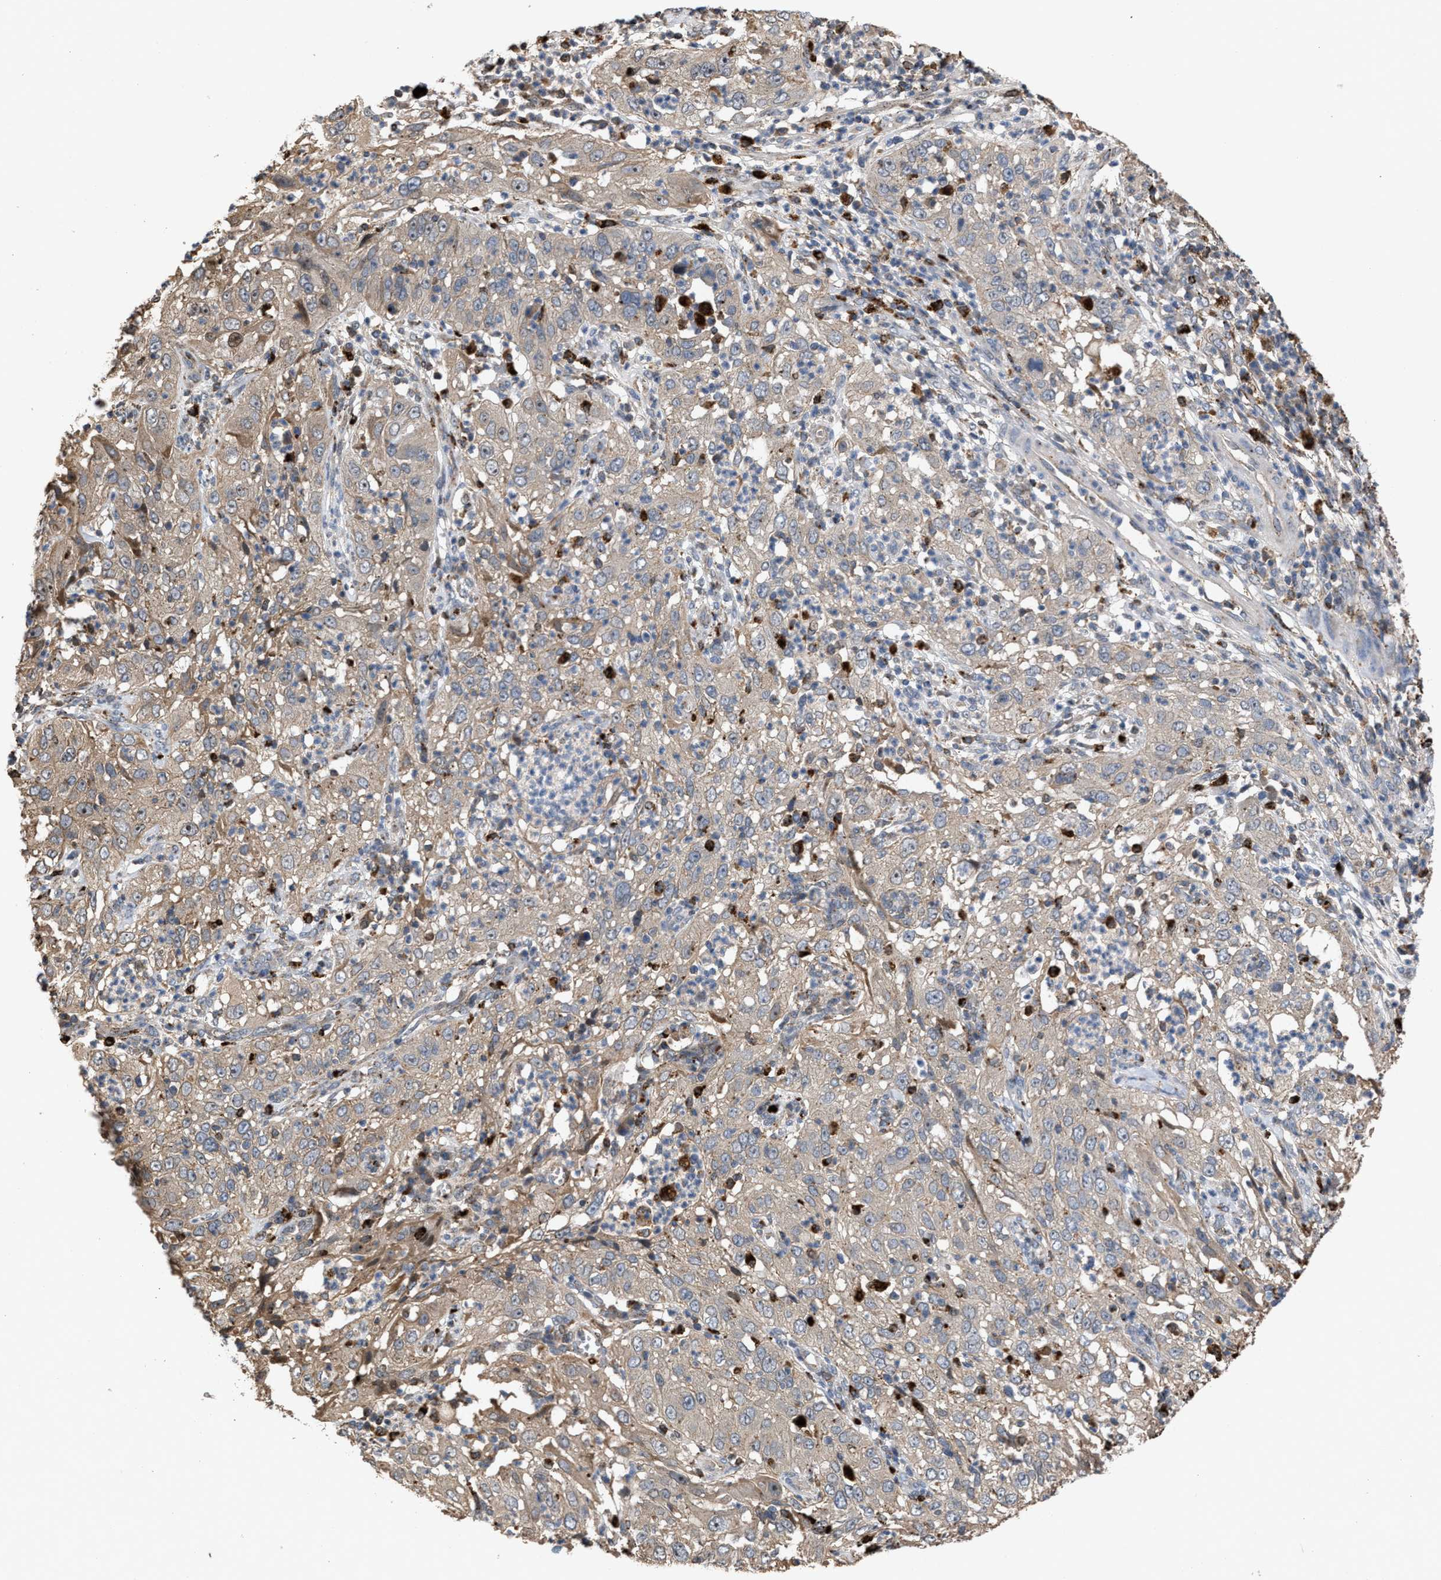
{"staining": {"intensity": "weak", "quantity": "25%-75%", "location": "cytoplasmic/membranous"}, "tissue": "cervical cancer", "cell_type": "Tumor cells", "image_type": "cancer", "snomed": [{"axis": "morphology", "description": "Squamous cell carcinoma, NOS"}, {"axis": "topography", "description": "Cervix"}], "caption": "A brown stain shows weak cytoplasmic/membranous positivity of a protein in cervical cancer tumor cells.", "gene": "ELMO3", "patient": {"sex": "female", "age": 32}}